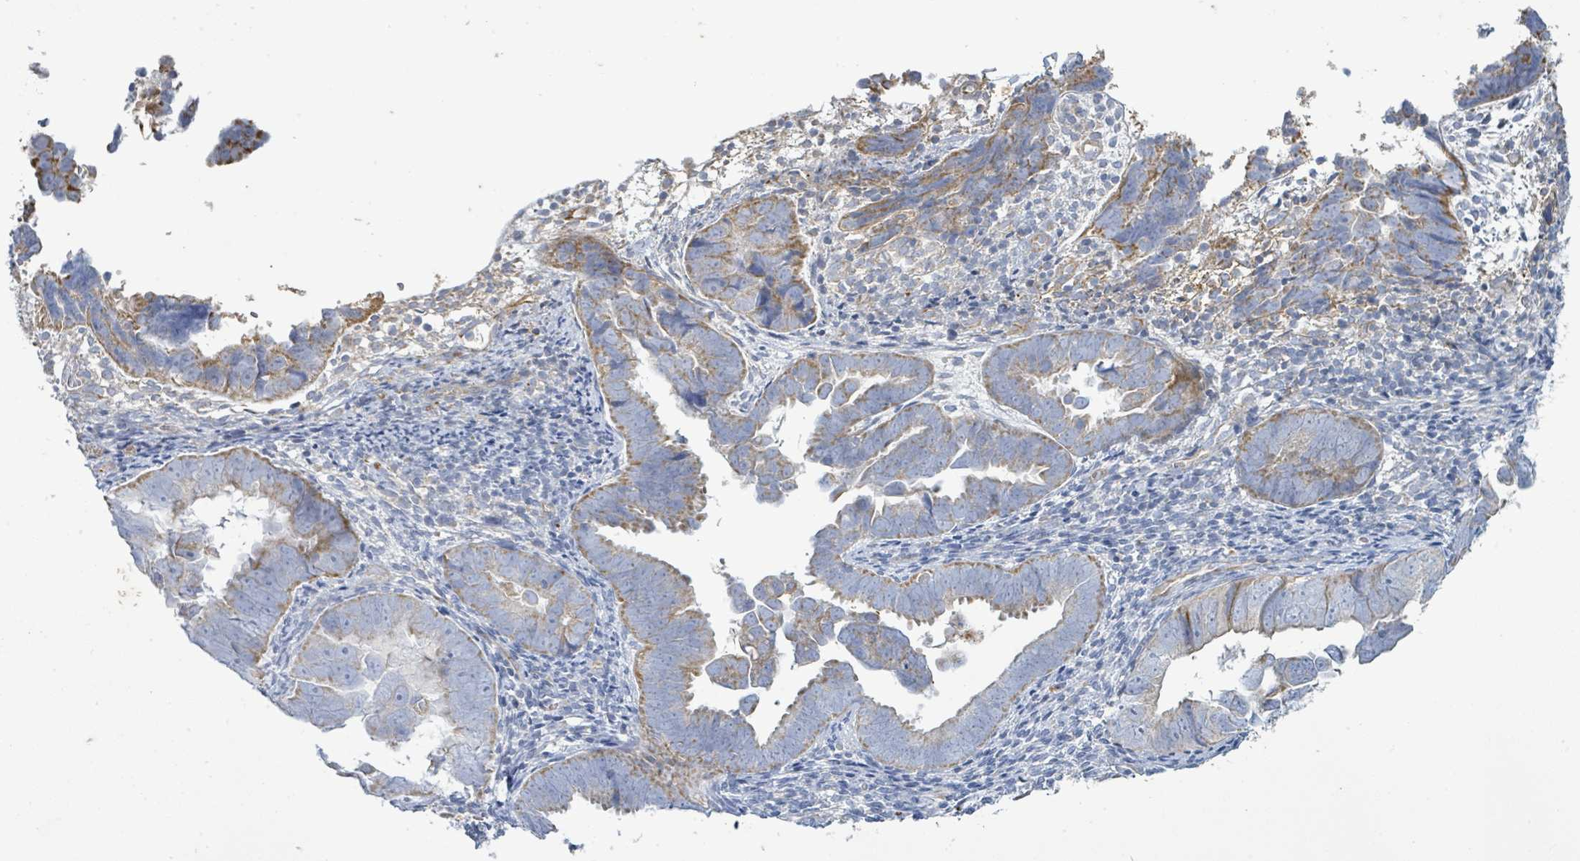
{"staining": {"intensity": "moderate", "quantity": ">75%", "location": "cytoplasmic/membranous"}, "tissue": "endometrial cancer", "cell_type": "Tumor cells", "image_type": "cancer", "snomed": [{"axis": "morphology", "description": "Adenocarcinoma, NOS"}, {"axis": "topography", "description": "Endometrium"}], "caption": "Immunohistochemistry (IHC) (DAB) staining of adenocarcinoma (endometrial) displays moderate cytoplasmic/membranous protein positivity in approximately >75% of tumor cells. (IHC, brightfield microscopy, high magnification).", "gene": "ALG12", "patient": {"sex": "female", "age": 75}}